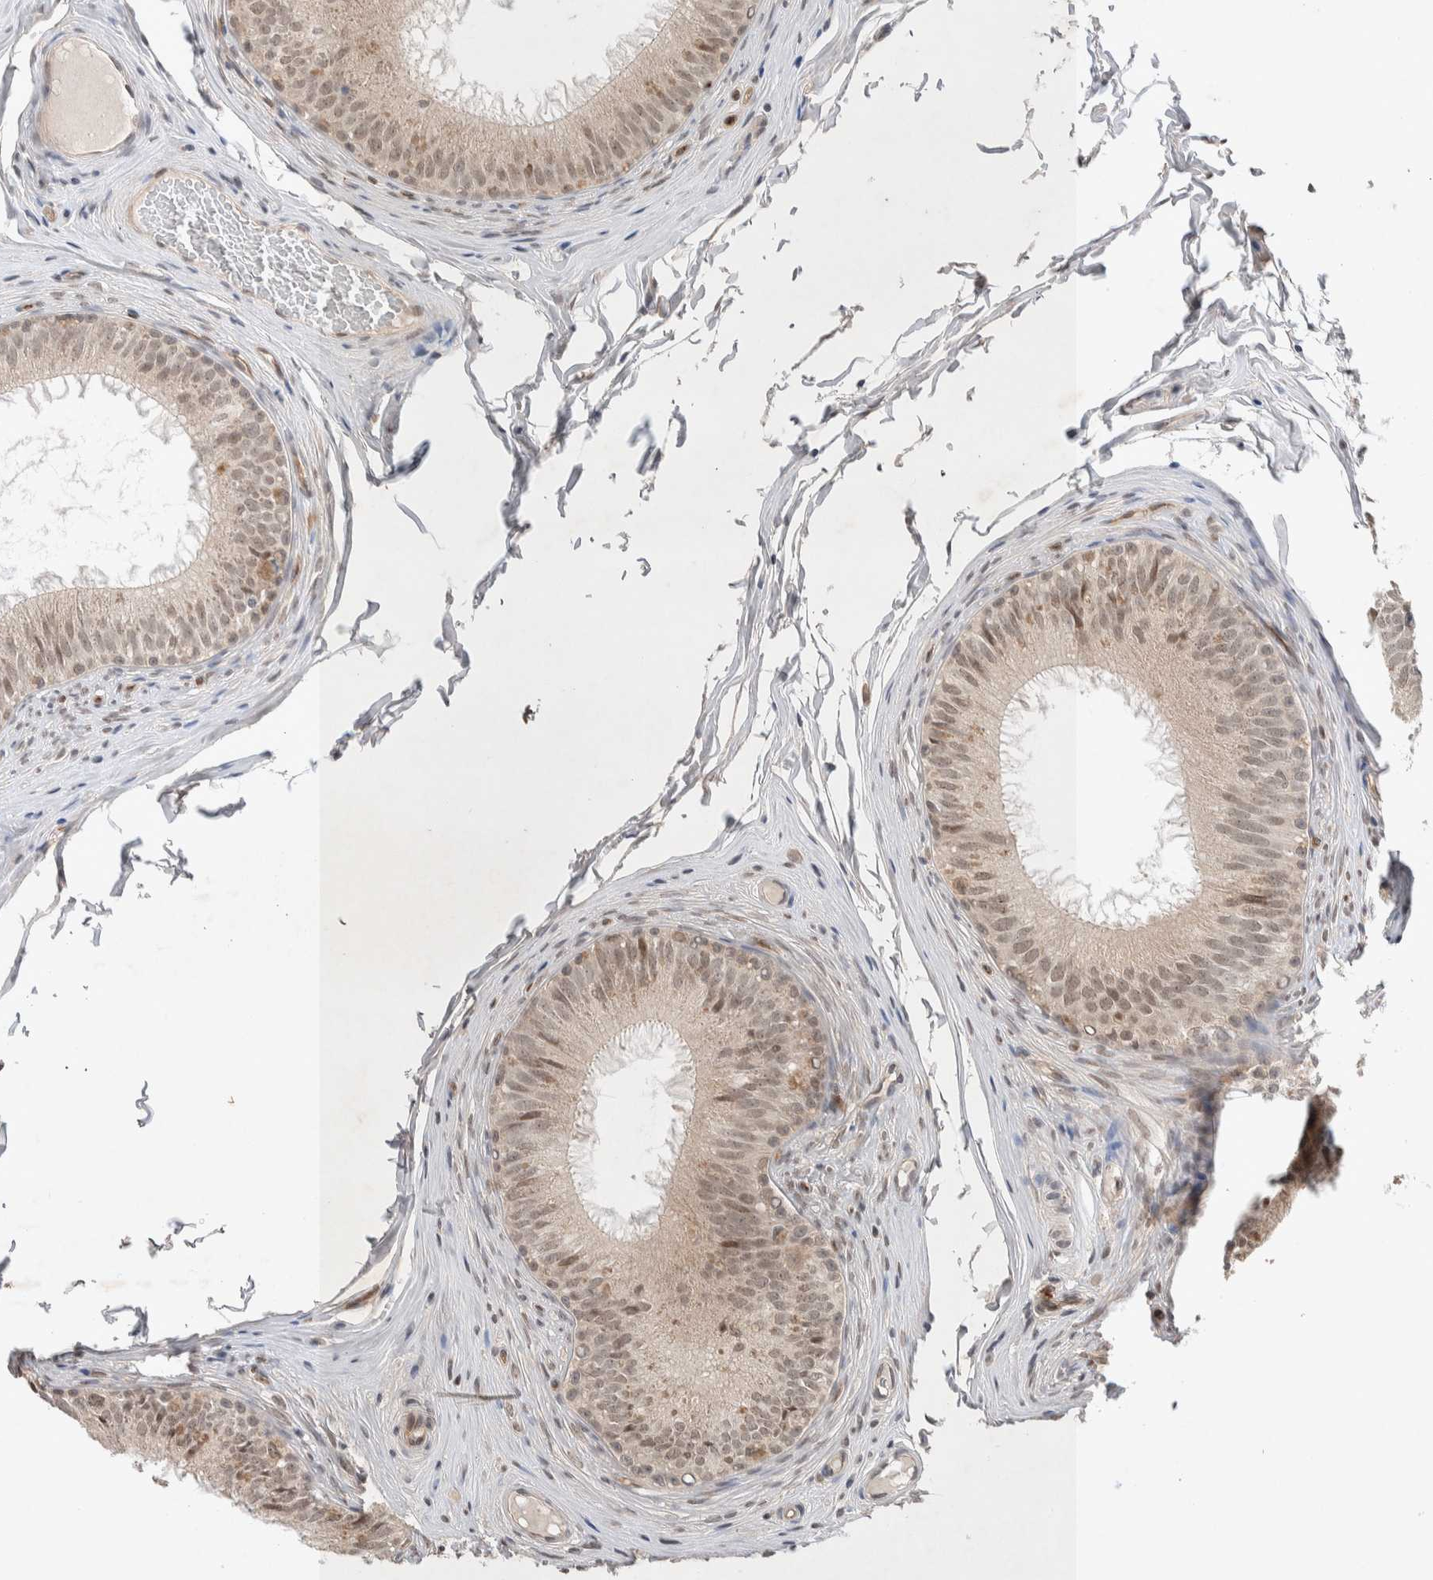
{"staining": {"intensity": "moderate", "quantity": "25%-75%", "location": "nuclear"}, "tissue": "epididymis", "cell_type": "Glandular cells", "image_type": "normal", "snomed": [{"axis": "morphology", "description": "Normal tissue, NOS"}, {"axis": "topography", "description": "Epididymis"}], "caption": "IHC photomicrograph of benign human epididymis stained for a protein (brown), which demonstrates medium levels of moderate nuclear positivity in approximately 25%-75% of glandular cells.", "gene": "ZNF704", "patient": {"sex": "male", "age": 32}}